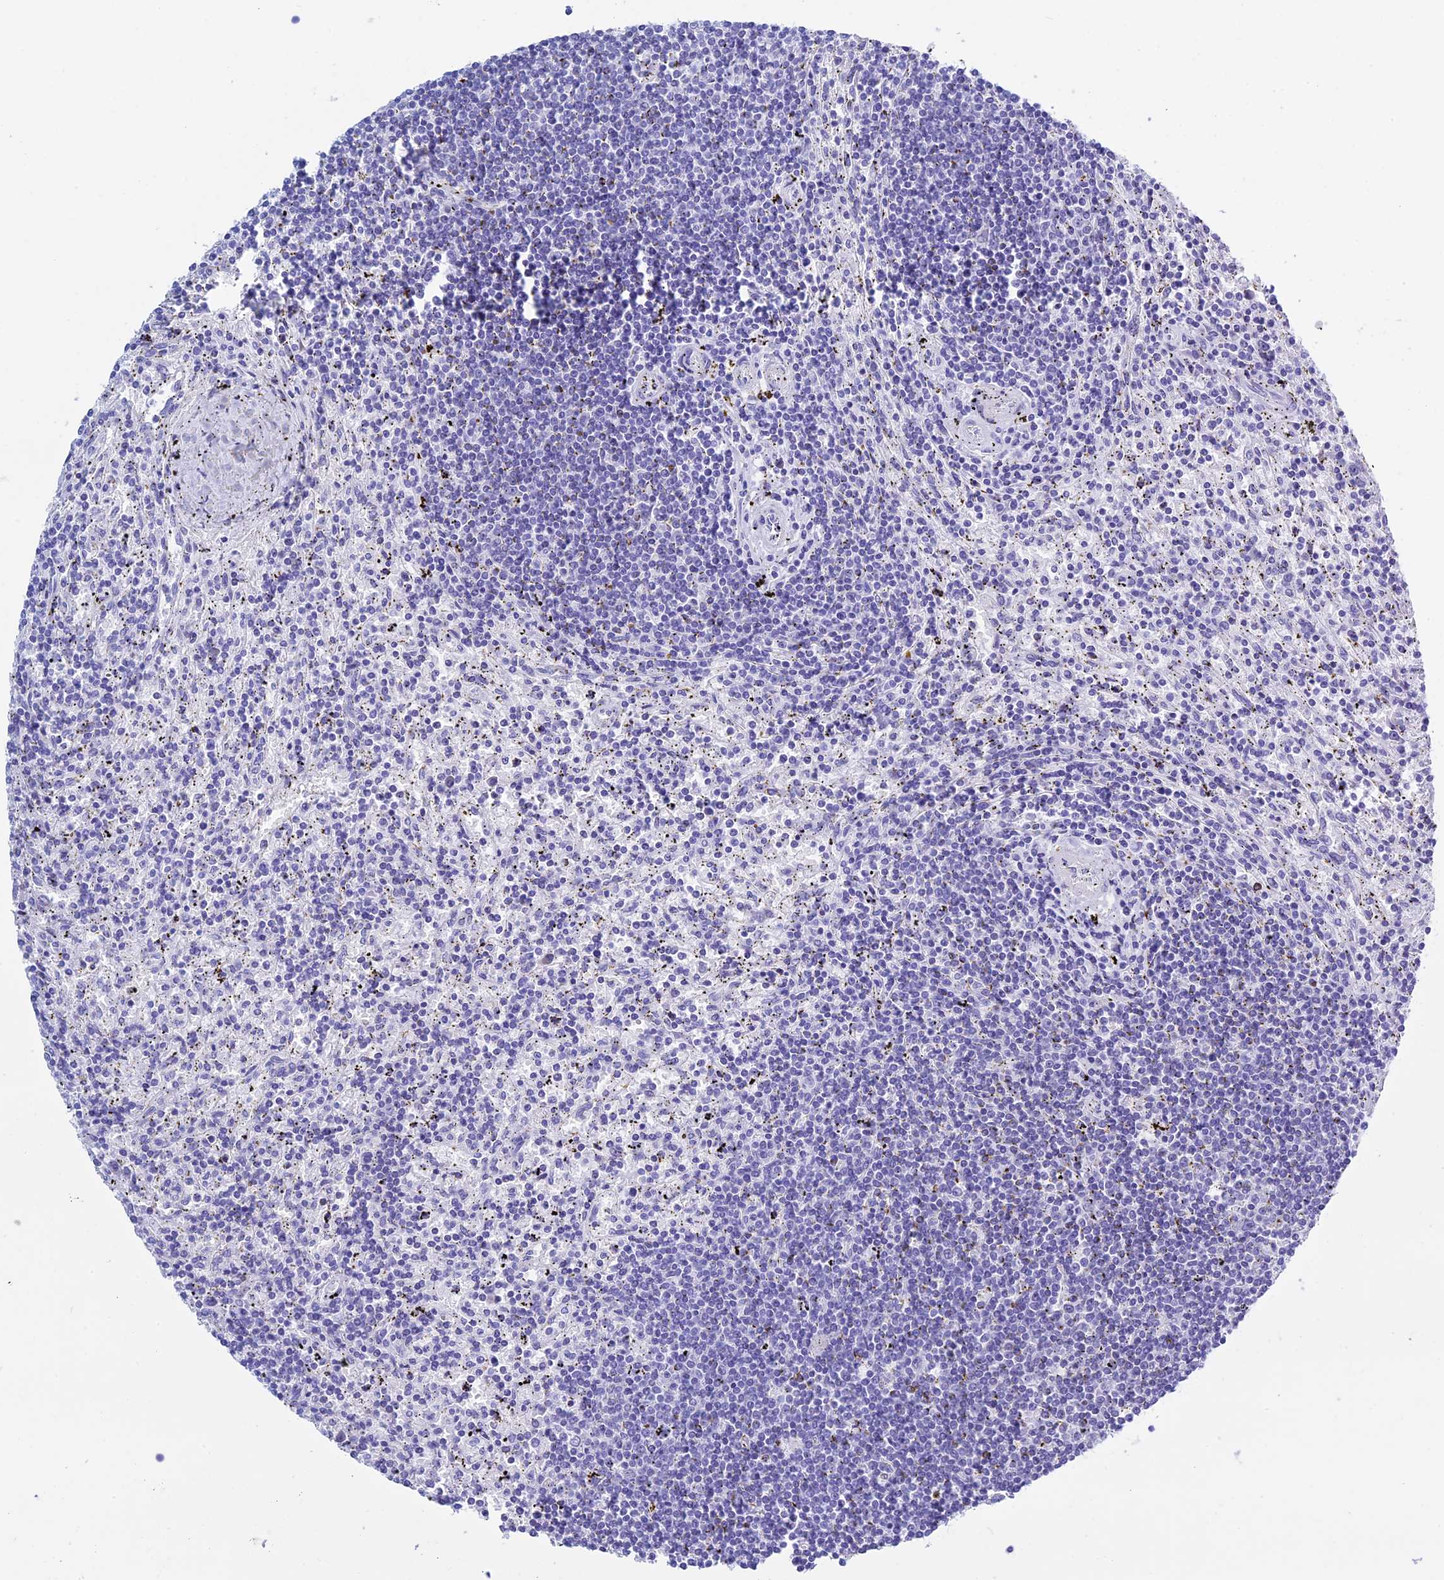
{"staining": {"intensity": "negative", "quantity": "none", "location": "none"}, "tissue": "lymphoma", "cell_type": "Tumor cells", "image_type": "cancer", "snomed": [{"axis": "morphology", "description": "Malignant lymphoma, non-Hodgkin's type, Low grade"}, {"axis": "topography", "description": "Spleen"}], "caption": "Human lymphoma stained for a protein using IHC displays no expression in tumor cells.", "gene": "KCTD21", "patient": {"sex": "male", "age": 76}}